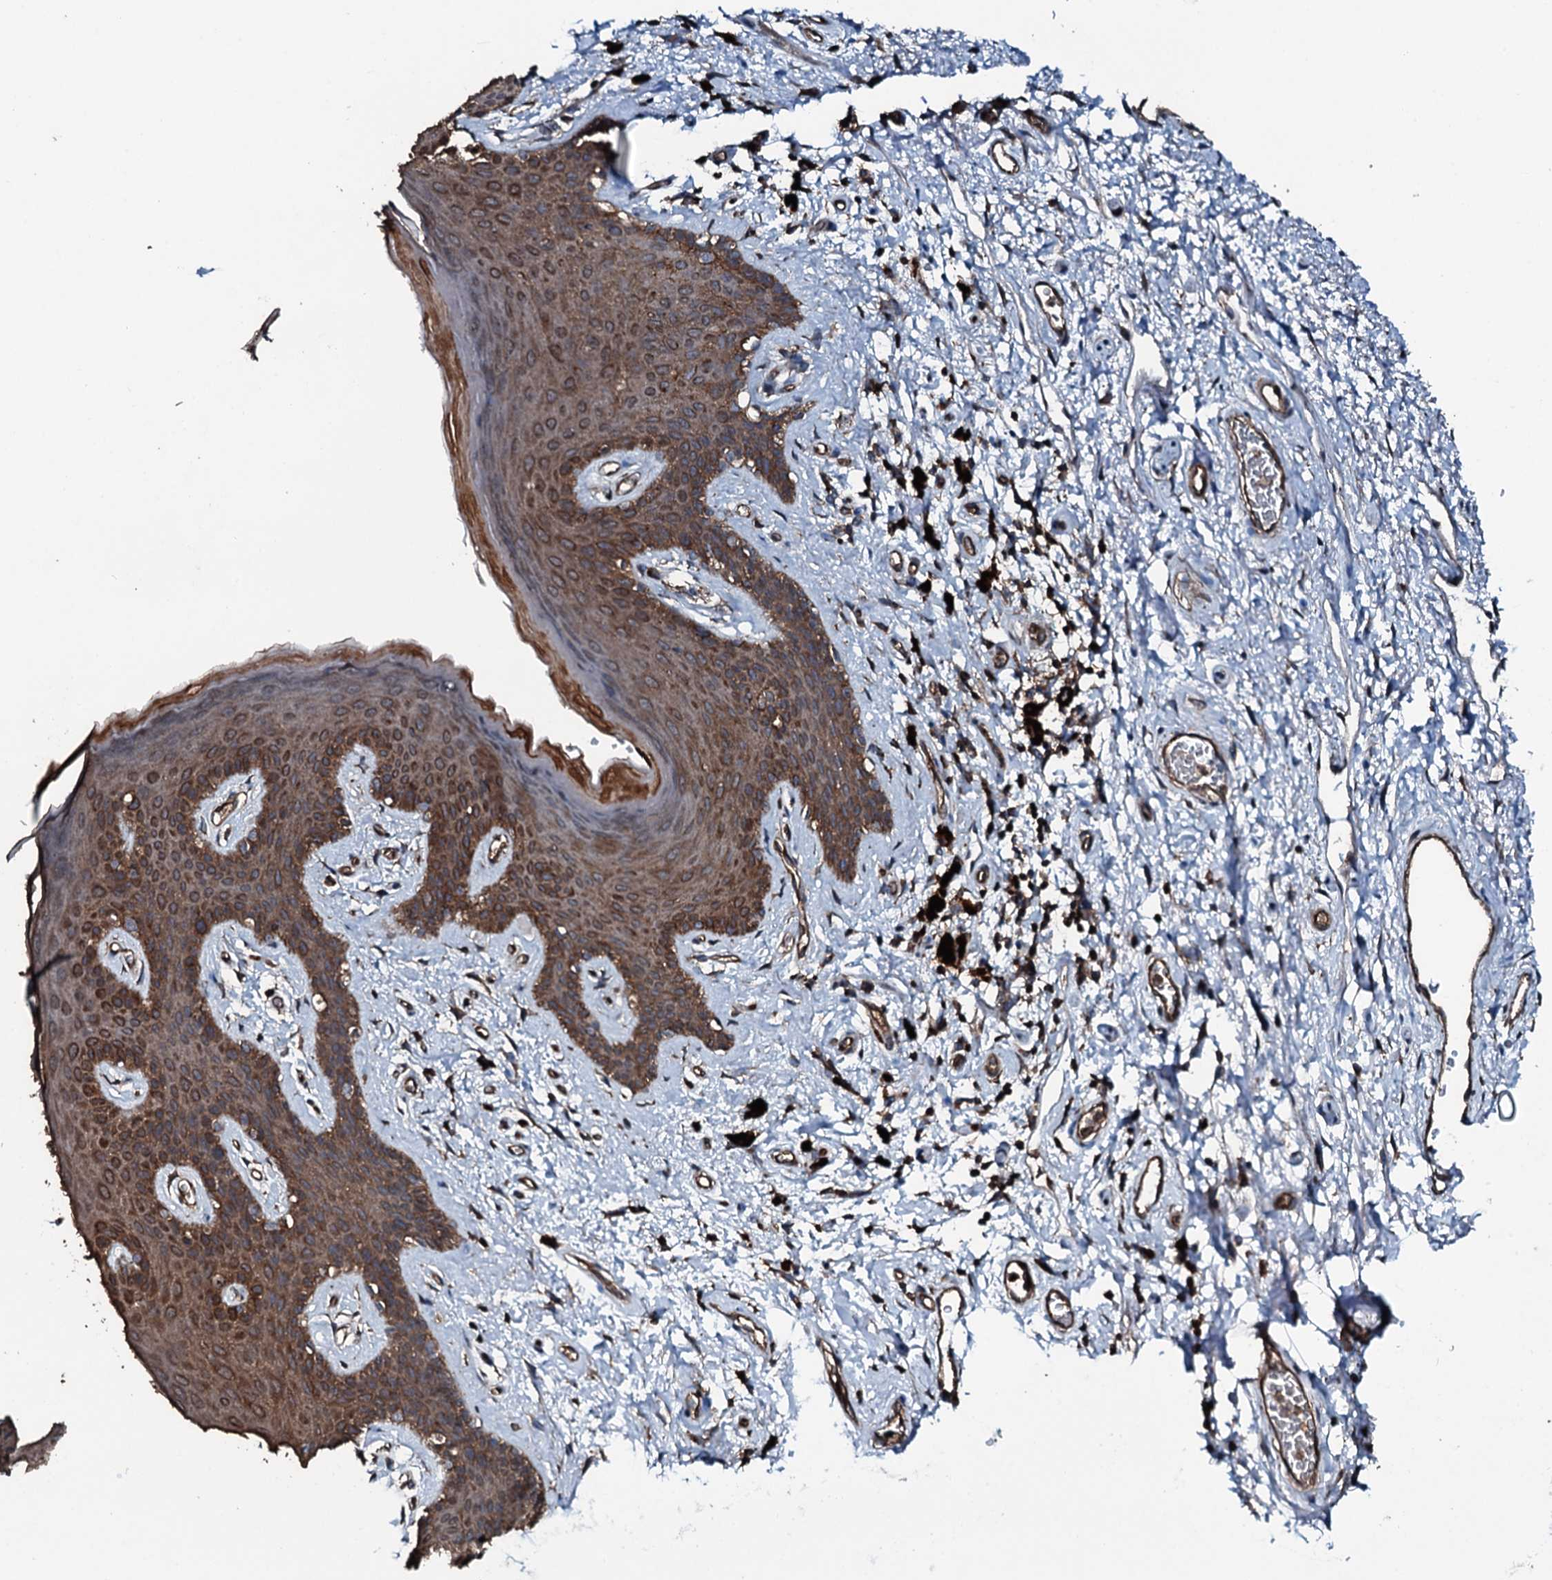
{"staining": {"intensity": "moderate", "quantity": ">75%", "location": "cytoplasmic/membranous"}, "tissue": "skin", "cell_type": "Epidermal cells", "image_type": "normal", "snomed": [{"axis": "morphology", "description": "Normal tissue, NOS"}, {"axis": "topography", "description": "Anal"}], "caption": "Skin stained with DAB (3,3'-diaminobenzidine) immunohistochemistry reveals medium levels of moderate cytoplasmic/membranous positivity in approximately >75% of epidermal cells. The protein is shown in brown color, while the nuclei are stained blue.", "gene": "SLC25A38", "patient": {"sex": "female", "age": 46}}